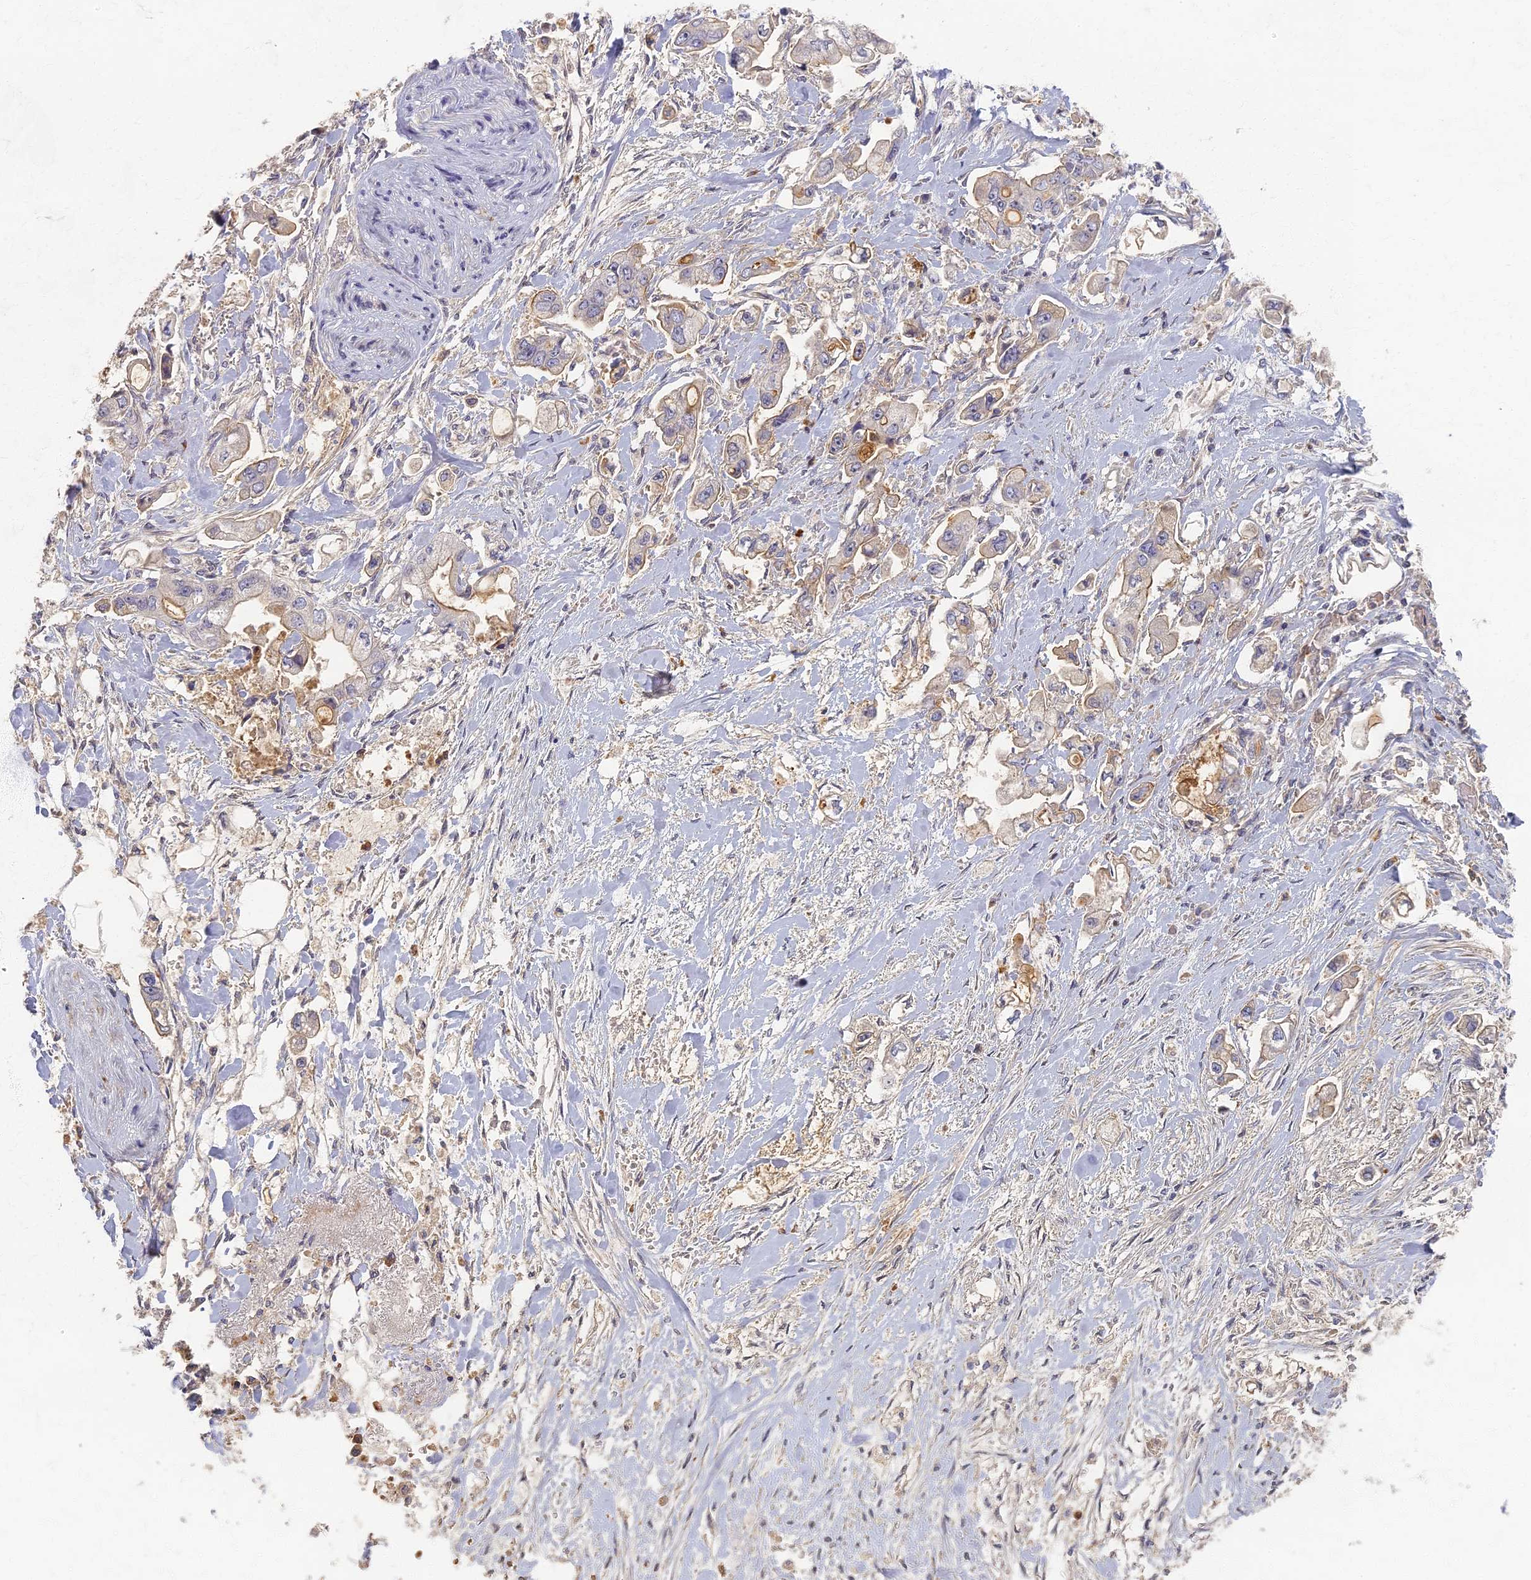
{"staining": {"intensity": "moderate", "quantity": "<25%", "location": "cytoplasmic/membranous"}, "tissue": "stomach cancer", "cell_type": "Tumor cells", "image_type": "cancer", "snomed": [{"axis": "morphology", "description": "Adenocarcinoma, NOS"}, {"axis": "topography", "description": "Stomach"}], "caption": "Protein expression by immunohistochemistry reveals moderate cytoplasmic/membranous expression in about <25% of tumor cells in adenocarcinoma (stomach).", "gene": "AP4E1", "patient": {"sex": "male", "age": 62}}